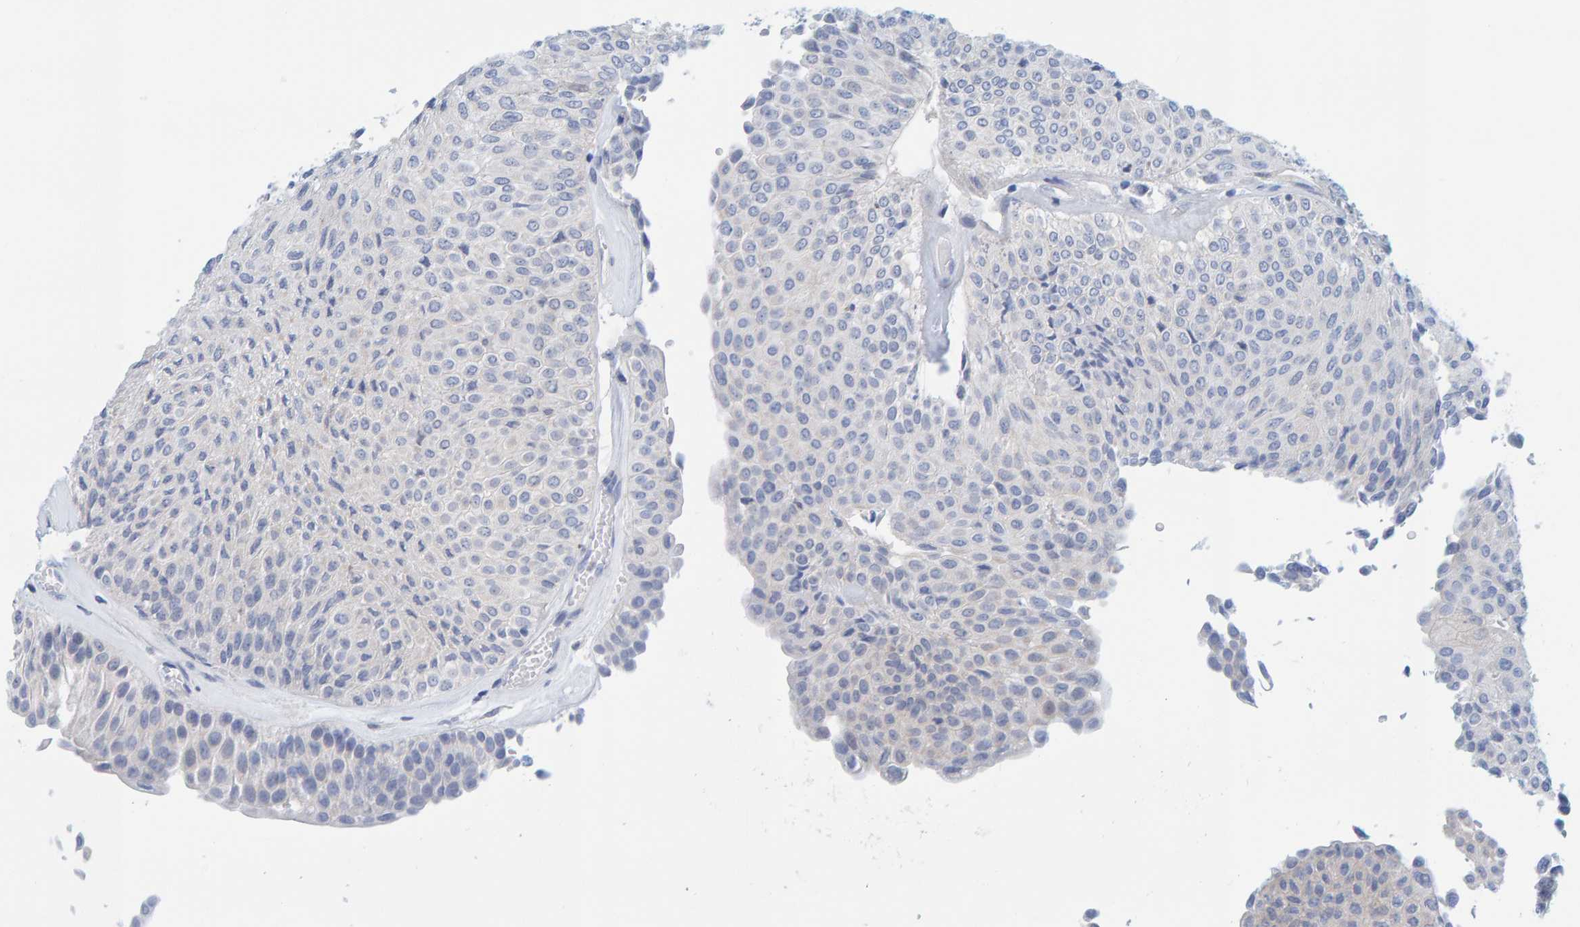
{"staining": {"intensity": "negative", "quantity": "none", "location": "none"}, "tissue": "urothelial cancer", "cell_type": "Tumor cells", "image_type": "cancer", "snomed": [{"axis": "morphology", "description": "Urothelial carcinoma, Low grade"}, {"axis": "topography", "description": "Urinary bladder"}], "caption": "IHC micrograph of neoplastic tissue: human urothelial cancer stained with DAB reveals no significant protein staining in tumor cells. (Stains: DAB (3,3'-diaminobenzidine) IHC with hematoxylin counter stain, Microscopy: brightfield microscopy at high magnification).", "gene": "KLHL11", "patient": {"sex": "male", "age": 78}}